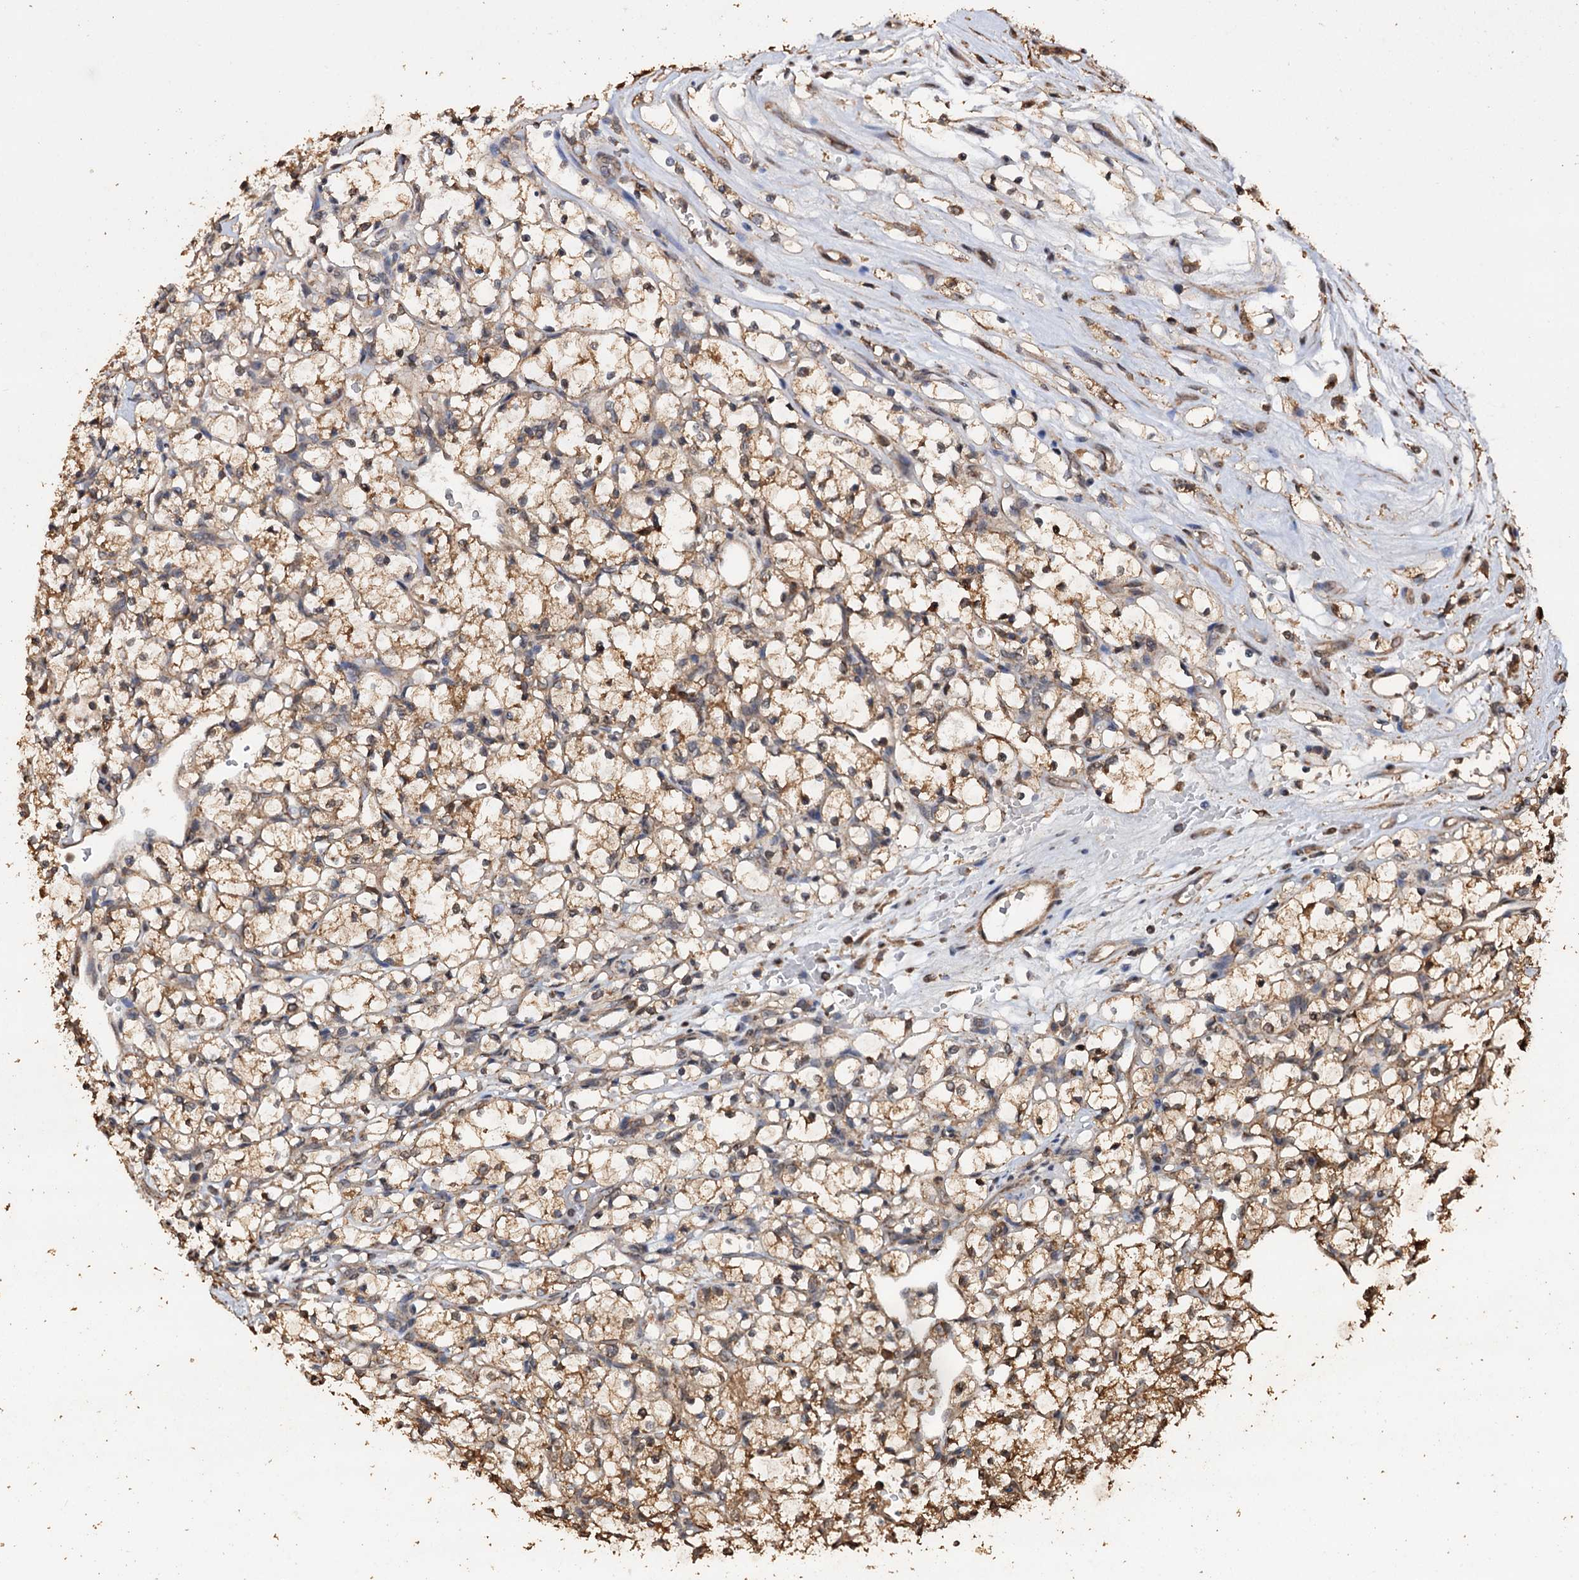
{"staining": {"intensity": "moderate", "quantity": ">75%", "location": "cytoplasmic/membranous"}, "tissue": "renal cancer", "cell_type": "Tumor cells", "image_type": "cancer", "snomed": [{"axis": "morphology", "description": "Adenocarcinoma, NOS"}, {"axis": "topography", "description": "Kidney"}], "caption": "A histopathology image of renal cancer (adenocarcinoma) stained for a protein reveals moderate cytoplasmic/membranous brown staining in tumor cells. The staining was performed using DAB to visualize the protein expression in brown, while the nuclei were stained in blue with hematoxylin (Magnification: 20x).", "gene": "PSMD9", "patient": {"sex": "female", "age": 69}}